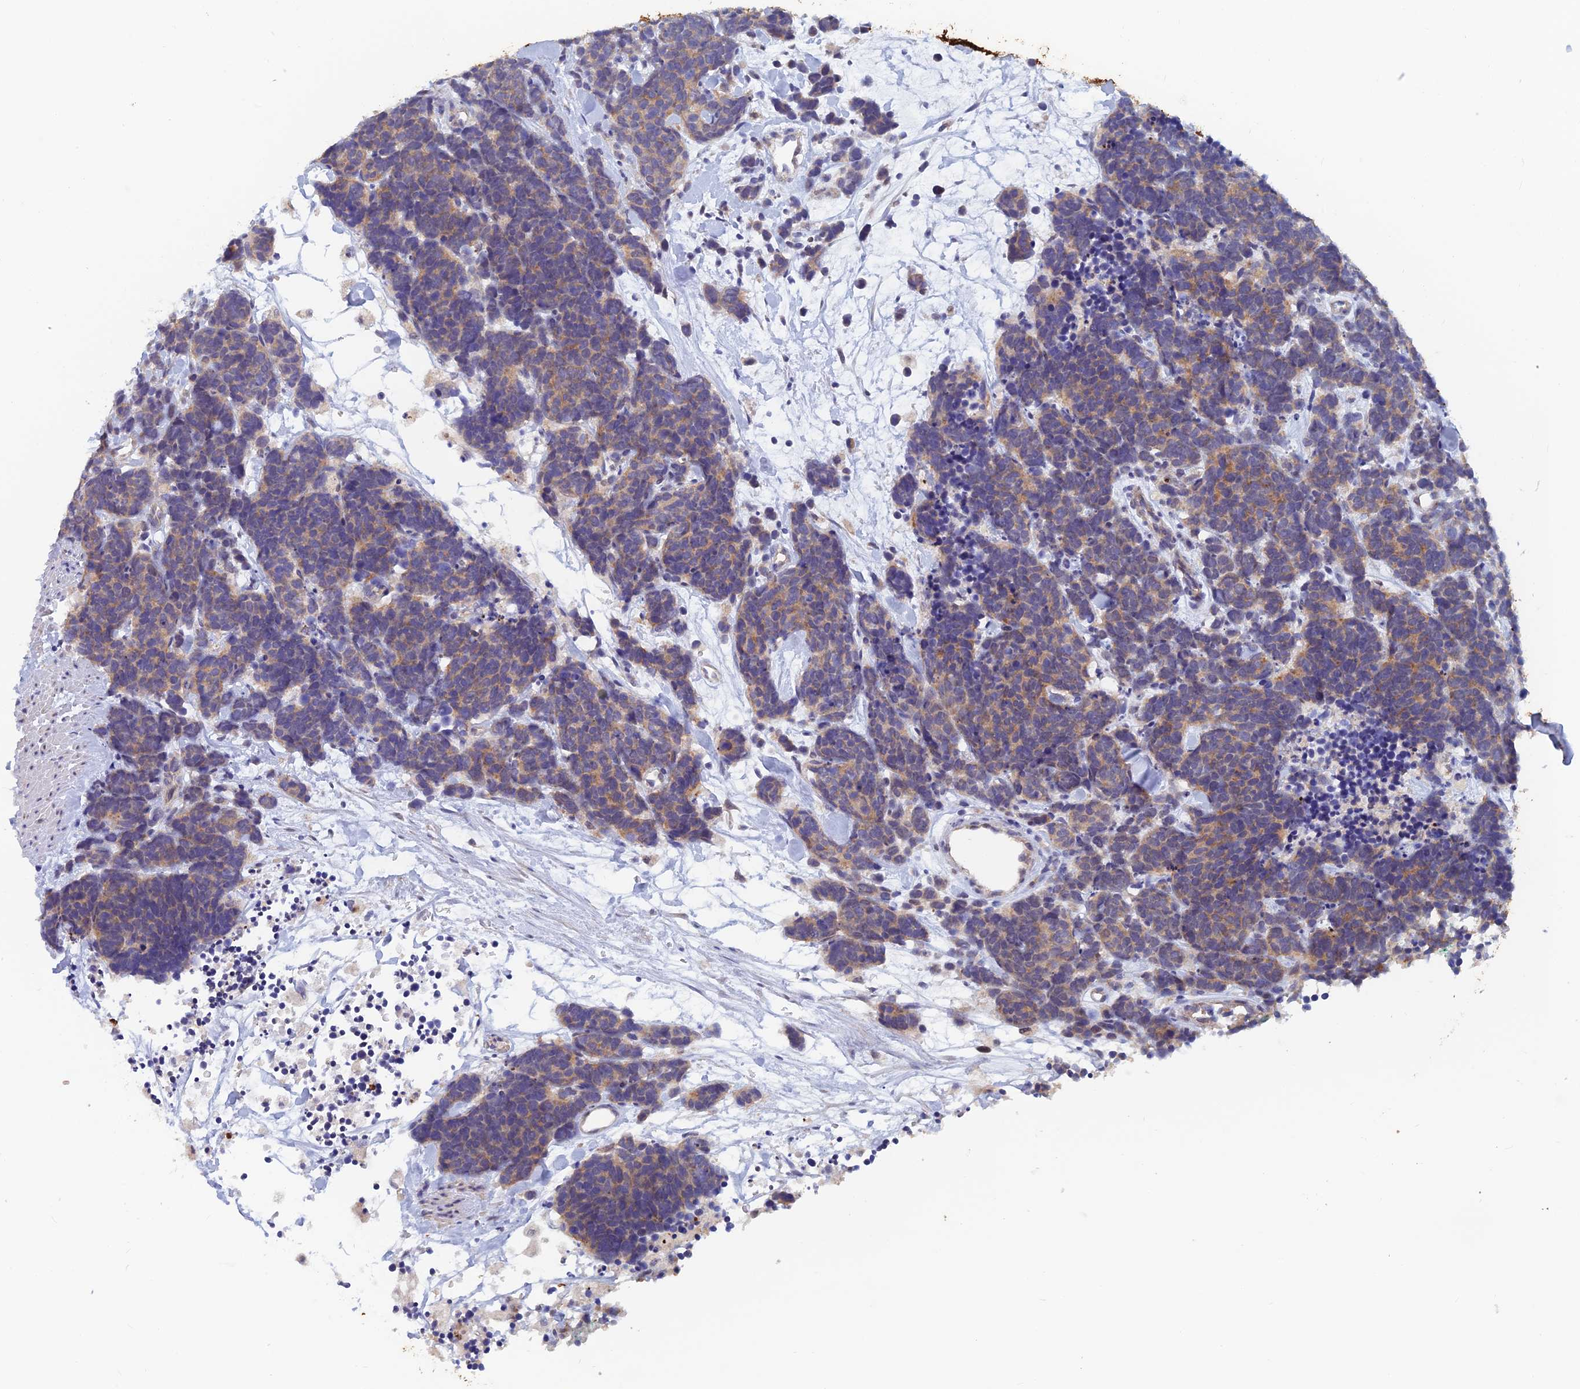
{"staining": {"intensity": "weak", "quantity": ">75%", "location": "cytoplasmic/membranous"}, "tissue": "carcinoid", "cell_type": "Tumor cells", "image_type": "cancer", "snomed": [{"axis": "morphology", "description": "Carcinoma, NOS"}, {"axis": "morphology", "description": "Carcinoid, malignant, NOS"}, {"axis": "topography", "description": "Urinary bladder"}], "caption": "Brown immunohistochemical staining in human carcinoid displays weak cytoplasmic/membranous expression in about >75% of tumor cells.", "gene": "GIPC1", "patient": {"sex": "male", "age": 57}}